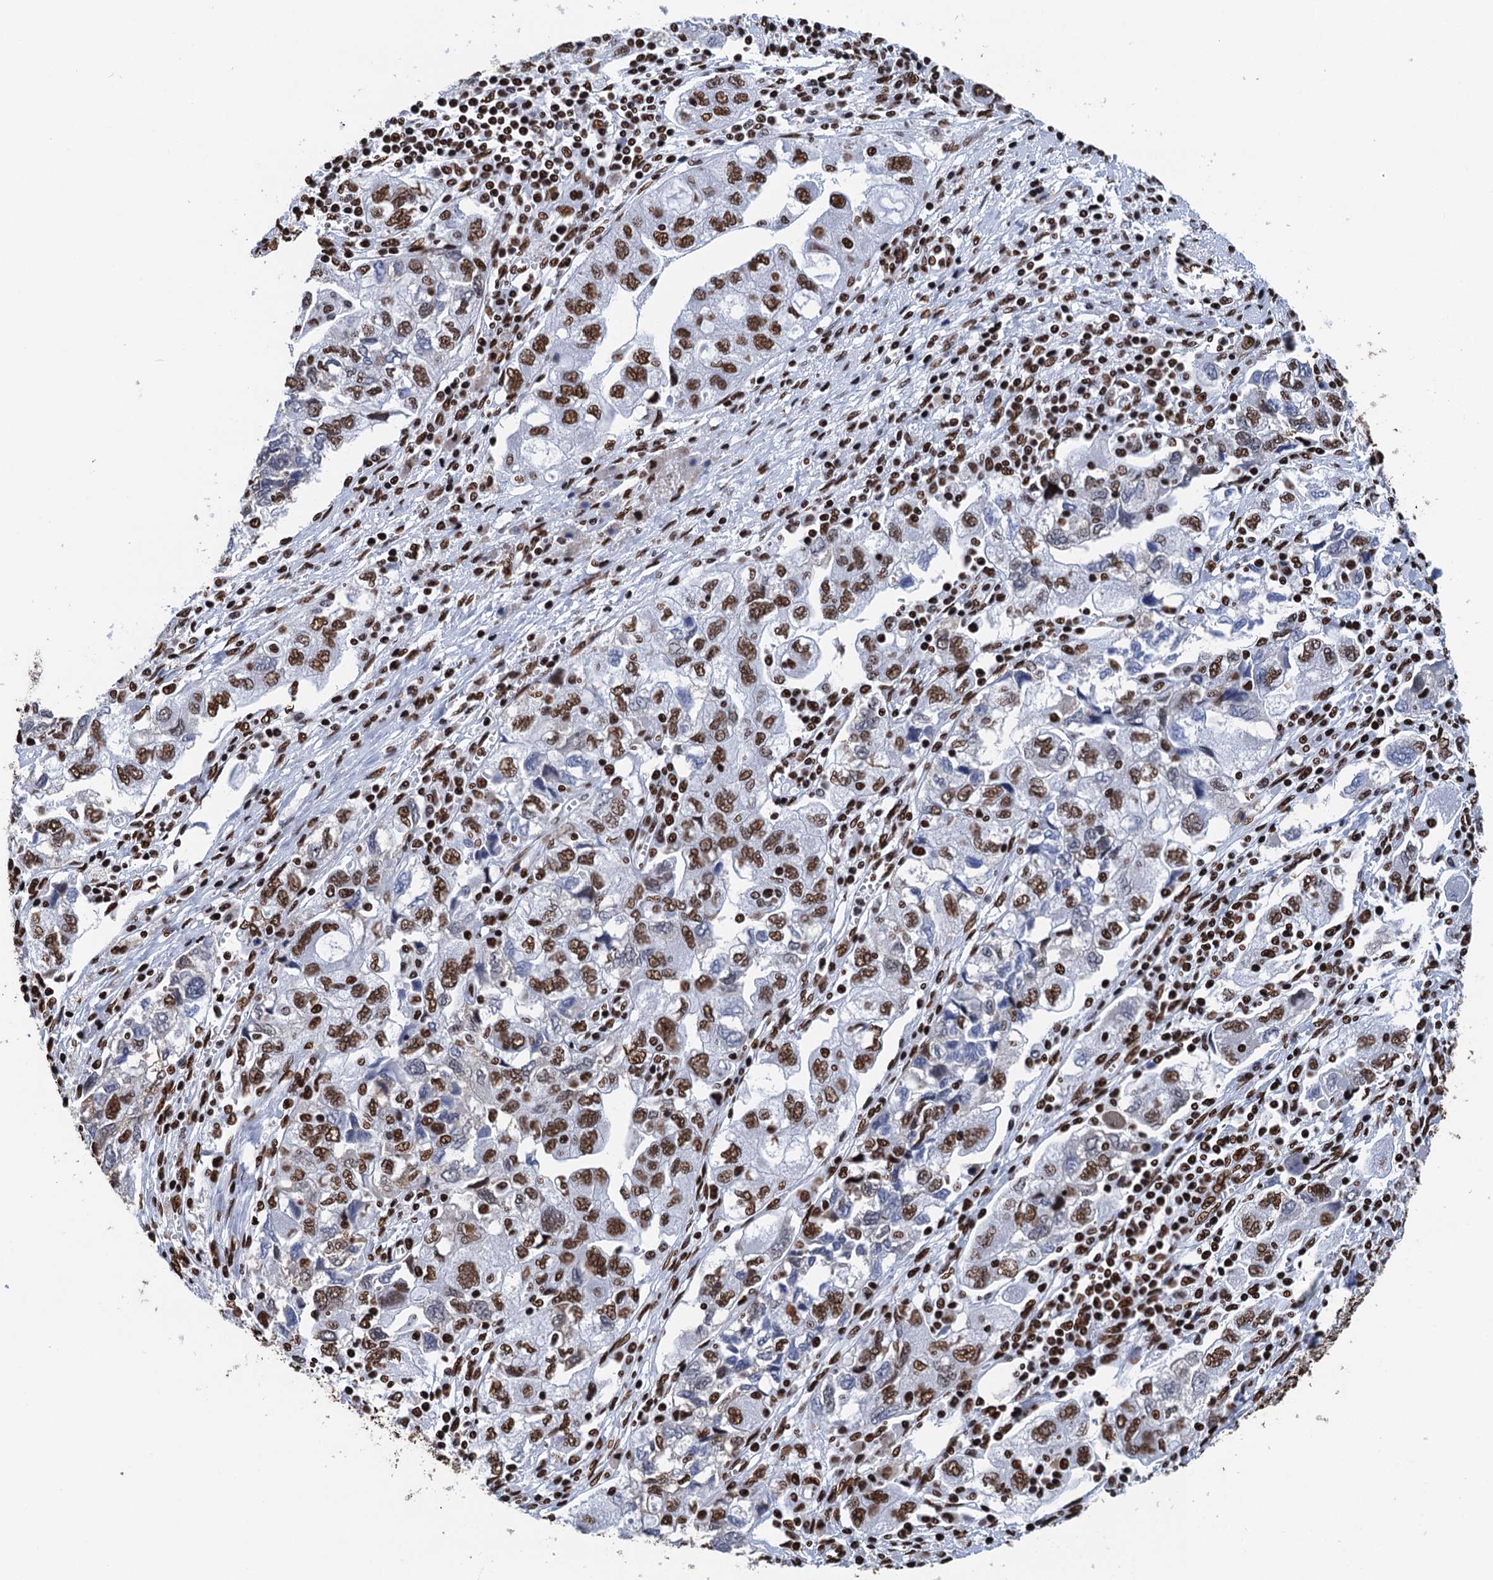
{"staining": {"intensity": "strong", "quantity": ">75%", "location": "nuclear"}, "tissue": "ovarian cancer", "cell_type": "Tumor cells", "image_type": "cancer", "snomed": [{"axis": "morphology", "description": "Carcinoma, NOS"}, {"axis": "morphology", "description": "Cystadenocarcinoma, serous, NOS"}, {"axis": "topography", "description": "Ovary"}], "caption": "Ovarian cancer stained with DAB immunohistochemistry demonstrates high levels of strong nuclear staining in about >75% of tumor cells.", "gene": "UBA2", "patient": {"sex": "female", "age": 69}}